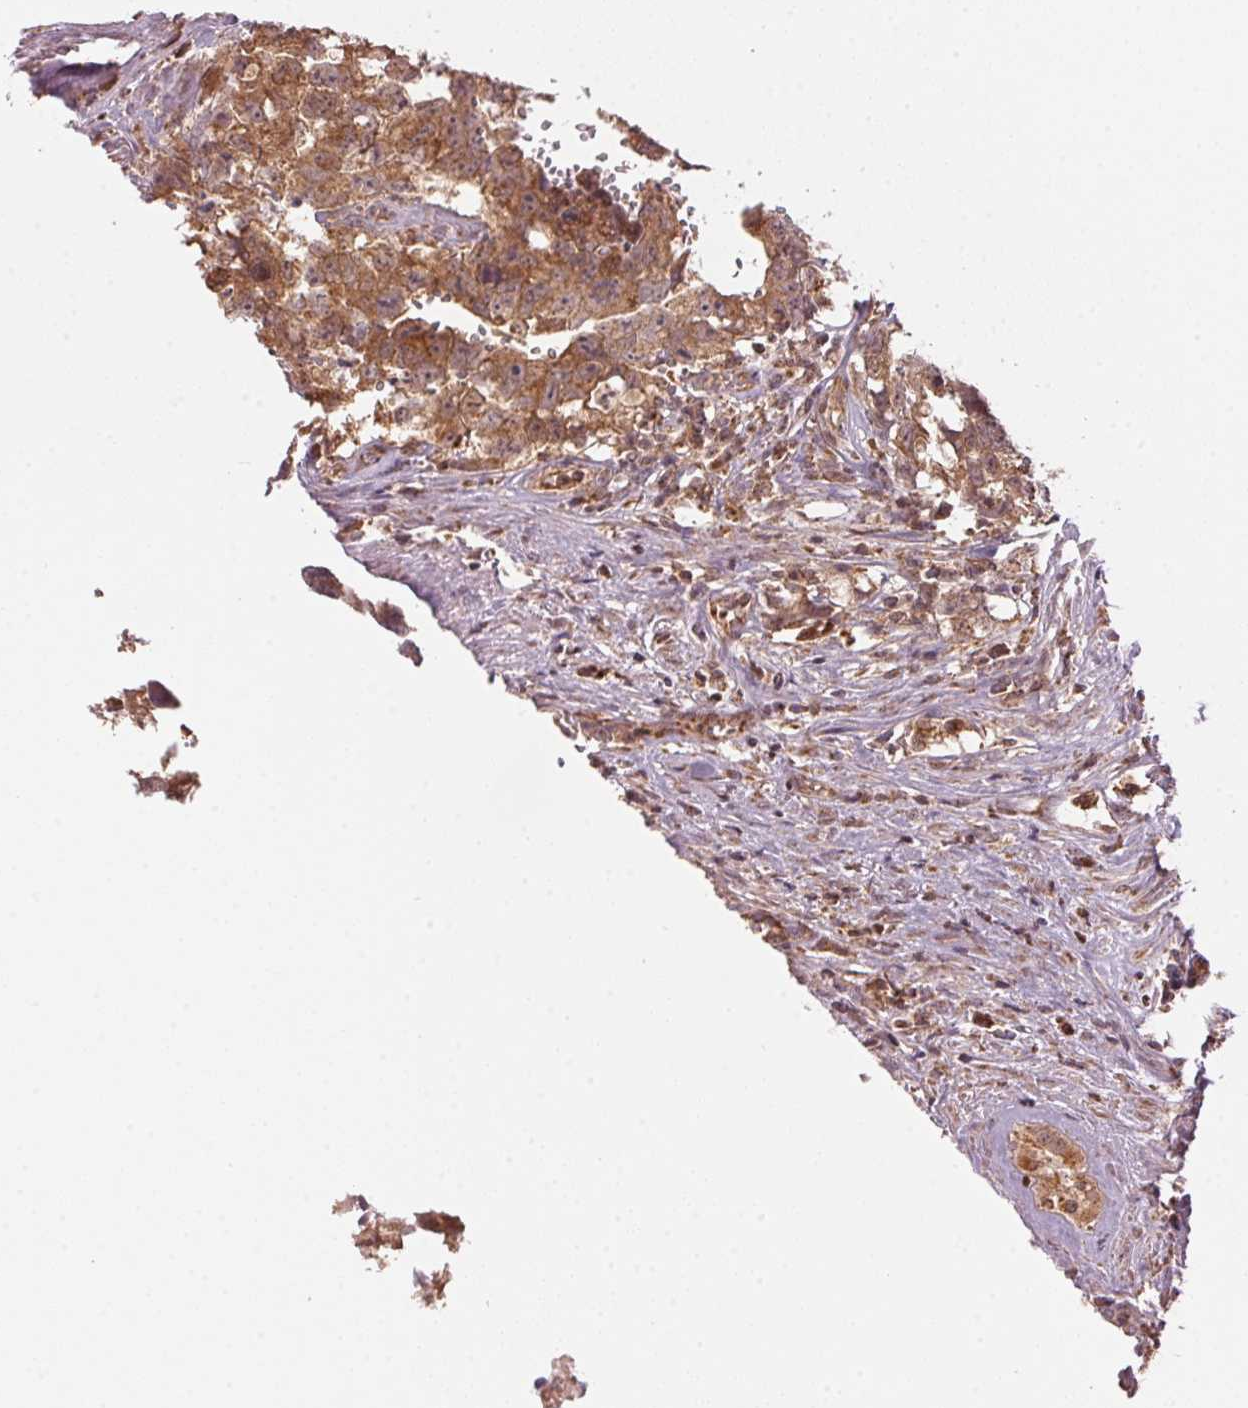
{"staining": {"intensity": "moderate", "quantity": ">75%", "location": "cytoplasmic/membranous"}, "tissue": "testis cancer", "cell_type": "Tumor cells", "image_type": "cancer", "snomed": [{"axis": "morphology", "description": "Carcinoma, Embryonal, NOS"}, {"axis": "topography", "description": "Testis"}], "caption": "This image shows testis embryonal carcinoma stained with immunohistochemistry (IHC) to label a protein in brown. The cytoplasmic/membranous of tumor cells show moderate positivity for the protein. Nuclei are counter-stained blue.", "gene": "ARHGAP6", "patient": {"sex": "male", "age": 22}}